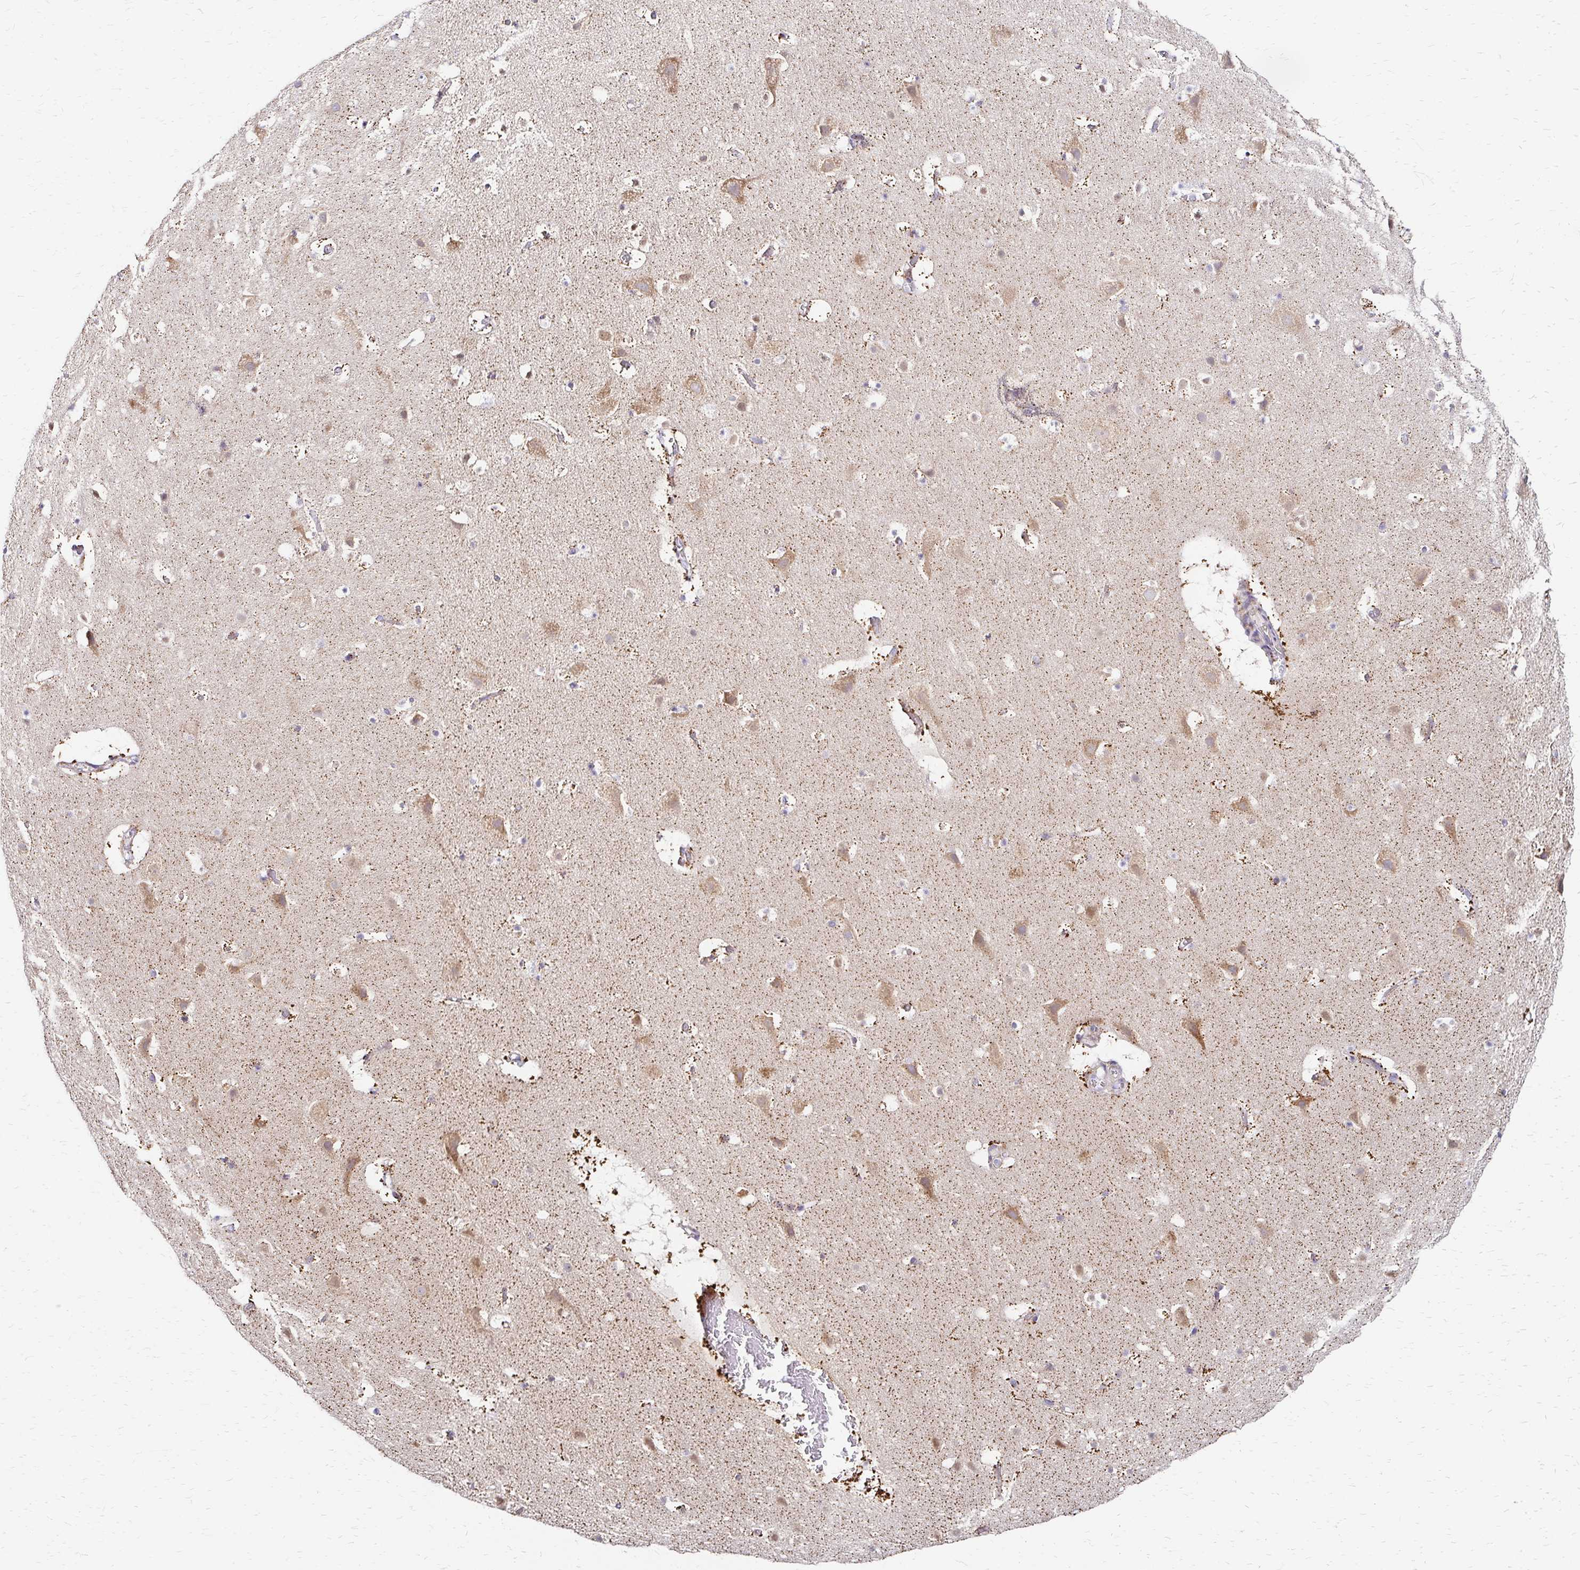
{"staining": {"intensity": "moderate", "quantity": "25%-75%", "location": "cytoplasmic/membranous"}, "tissue": "cerebral cortex", "cell_type": "Endothelial cells", "image_type": "normal", "snomed": [{"axis": "morphology", "description": "Normal tissue, NOS"}, {"axis": "topography", "description": "Cerebral cortex"}], "caption": "An immunohistochemistry photomicrograph of normal tissue is shown. Protein staining in brown highlights moderate cytoplasmic/membranous positivity in cerebral cortex within endothelial cells. (brown staining indicates protein expression, while blue staining denotes nuclei).", "gene": "IDUA", "patient": {"sex": "female", "age": 42}}